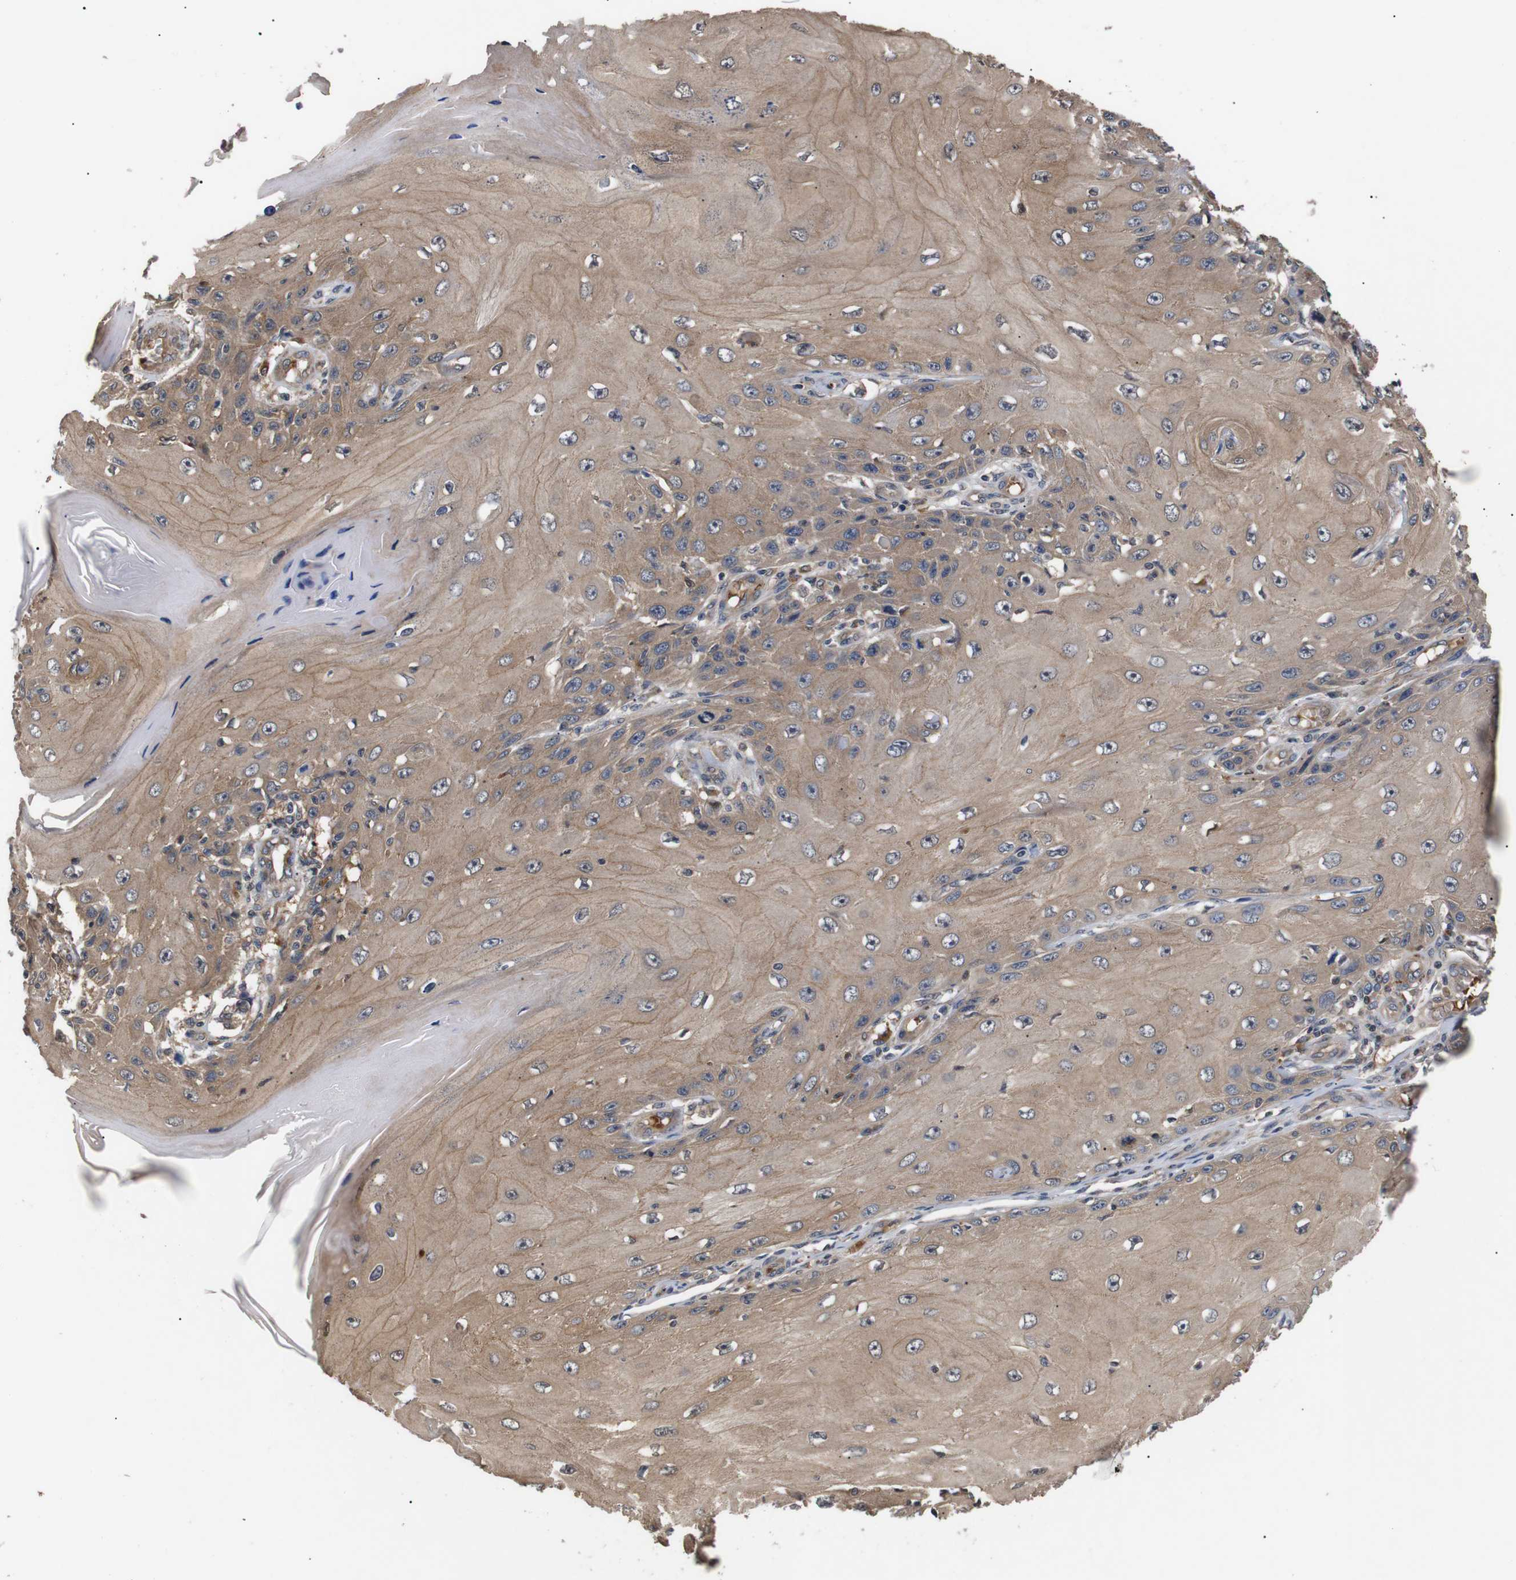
{"staining": {"intensity": "moderate", "quantity": ">75%", "location": "cytoplasmic/membranous"}, "tissue": "skin cancer", "cell_type": "Tumor cells", "image_type": "cancer", "snomed": [{"axis": "morphology", "description": "Squamous cell carcinoma, NOS"}, {"axis": "topography", "description": "Skin"}], "caption": "Skin cancer (squamous cell carcinoma) stained with a protein marker shows moderate staining in tumor cells.", "gene": "DDR1", "patient": {"sex": "female", "age": 73}}